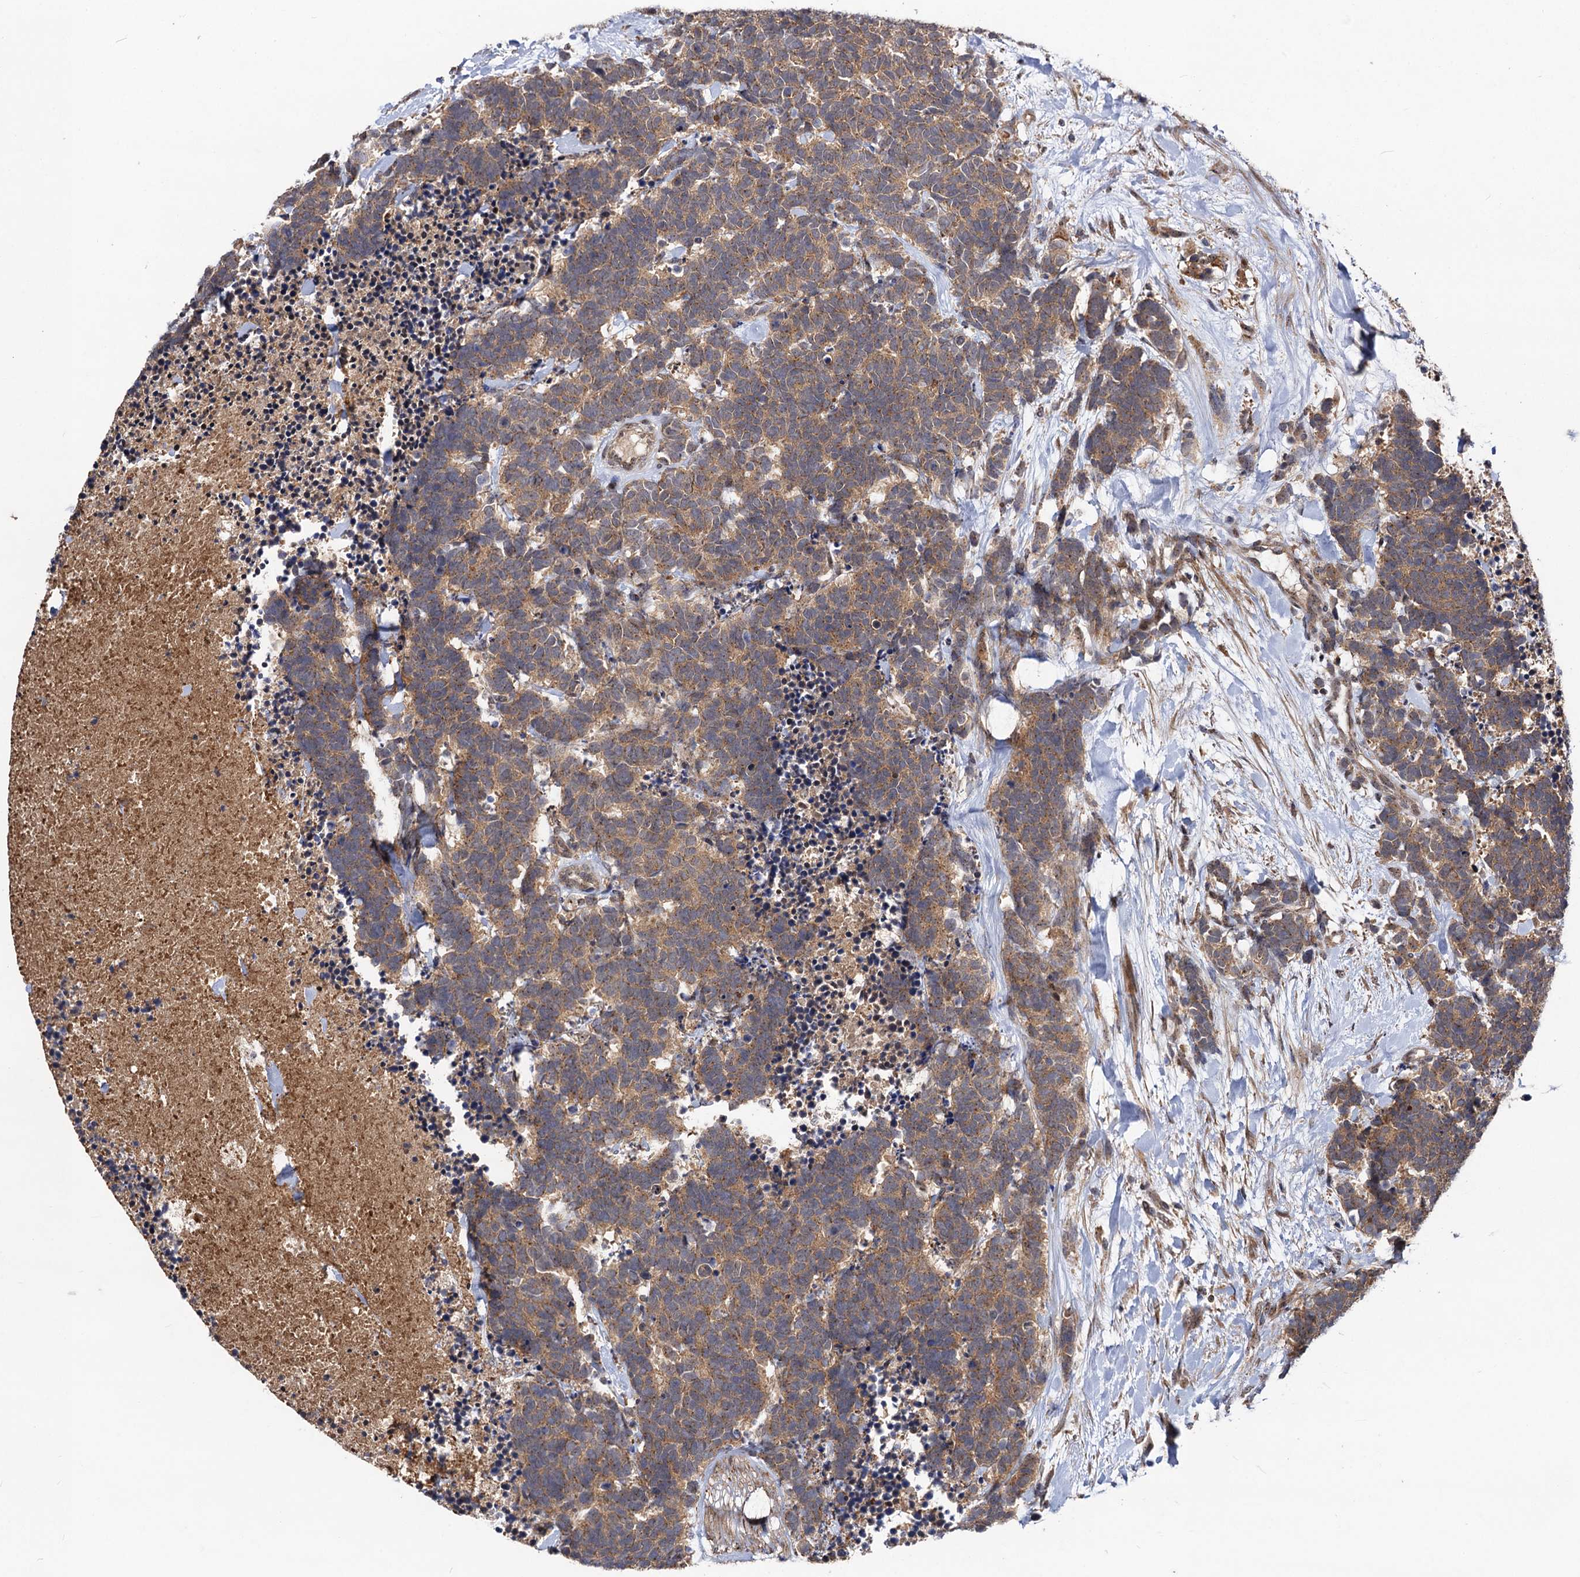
{"staining": {"intensity": "moderate", "quantity": ">75%", "location": "cytoplasmic/membranous"}, "tissue": "carcinoid", "cell_type": "Tumor cells", "image_type": "cancer", "snomed": [{"axis": "morphology", "description": "Carcinoma, NOS"}, {"axis": "morphology", "description": "Carcinoid, malignant, NOS"}, {"axis": "topography", "description": "Prostate"}], "caption": "Carcinoid stained for a protein exhibits moderate cytoplasmic/membranous positivity in tumor cells. The staining was performed using DAB (3,3'-diaminobenzidine), with brown indicating positive protein expression. Nuclei are stained blue with hematoxylin.", "gene": "KXD1", "patient": {"sex": "male", "age": 57}}